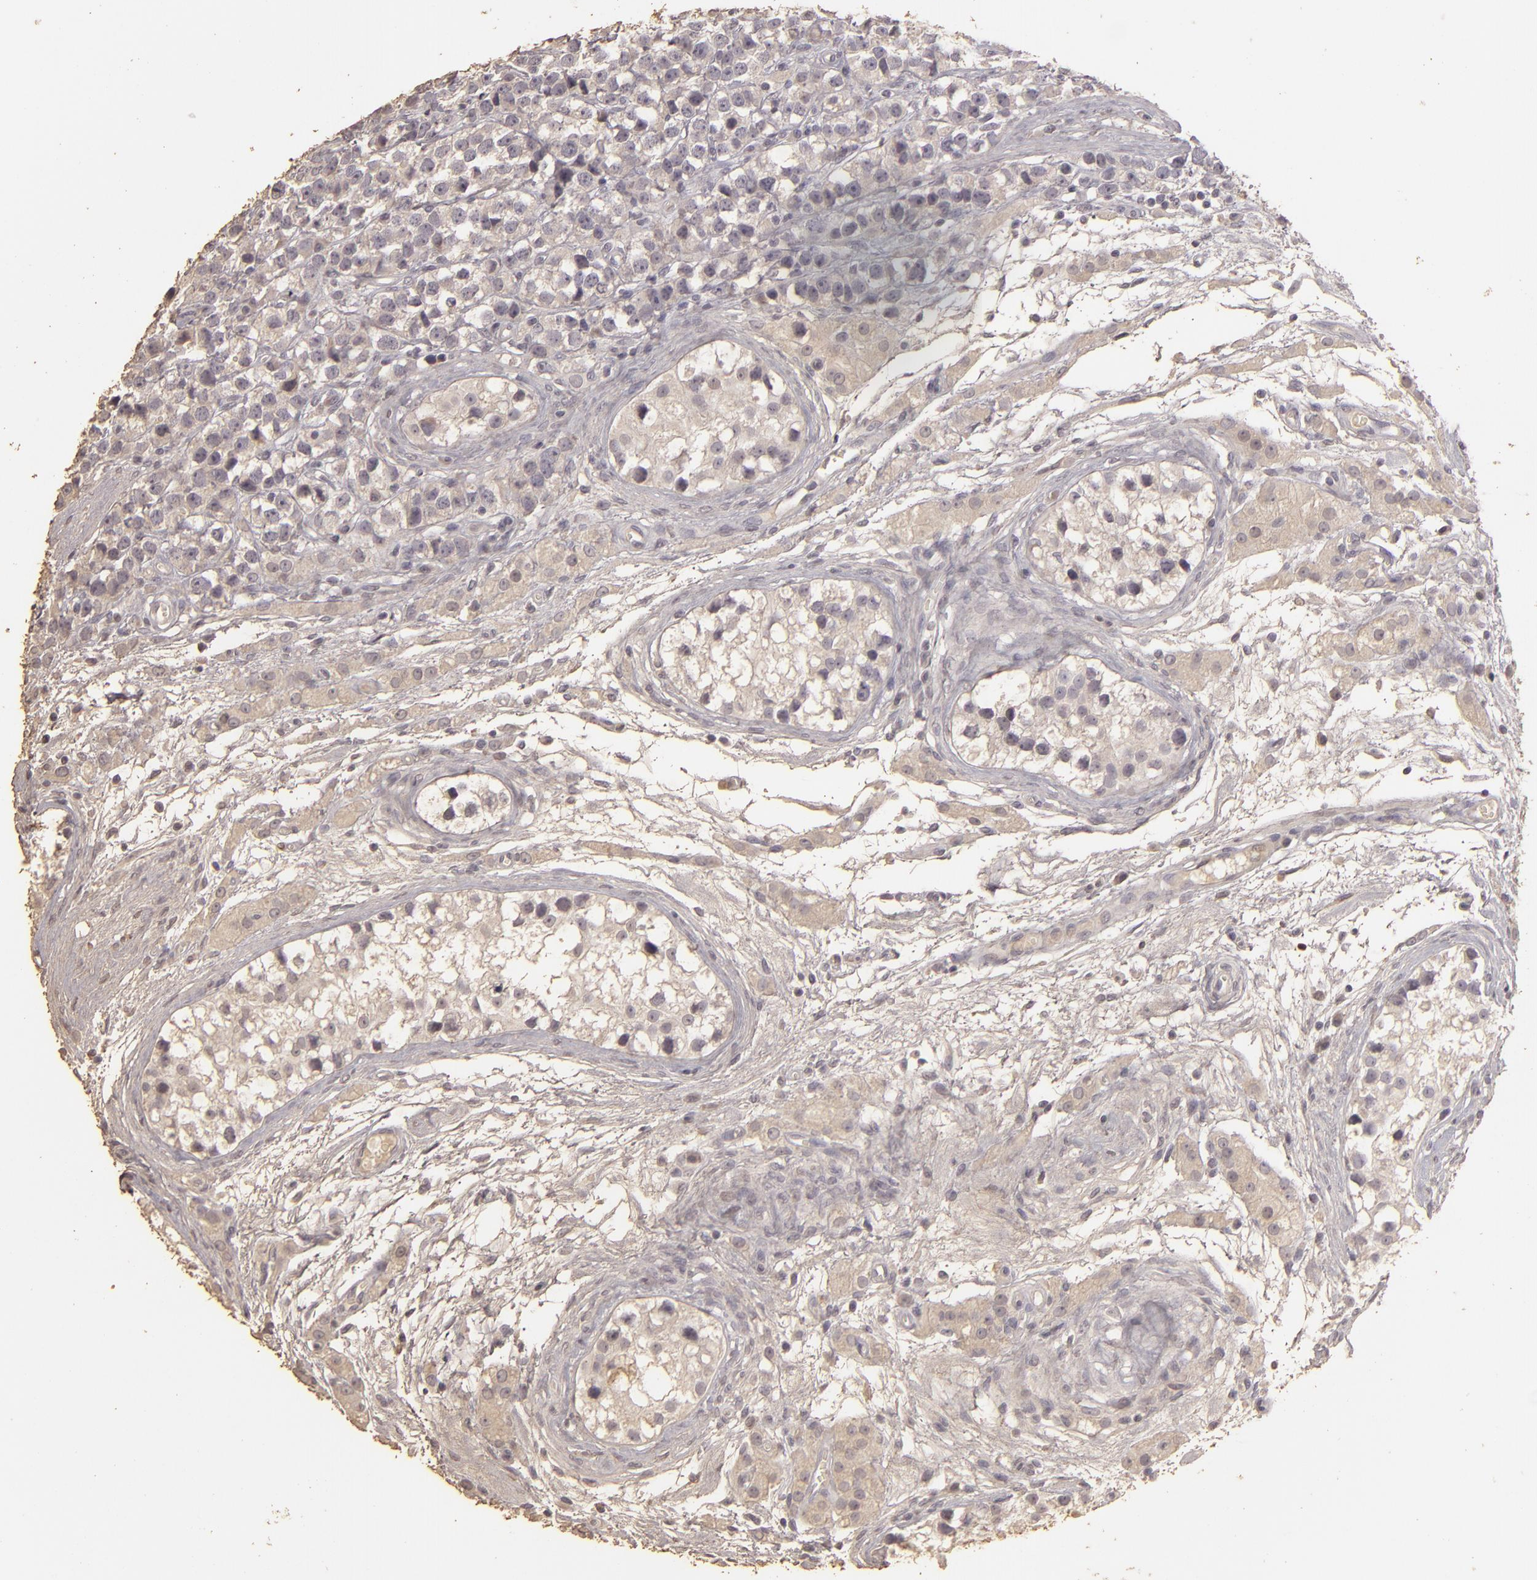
{"staining": {"intensity": "negative", "quantity": "none", "location": "none"}, "tissue": "testis cancer", "cell_type": "Tumor cells", "image_type": "cancer", "snomed": [{"axis": "morphology", "description": "Seminoma, NOS"}, {"axis": "topography", "description": "Testis"}], "caption": "This is an immunohistochemistry (IHC) image of human testis cancer (seminoma). There is no expression in tumor cells.", "gene": "BCL2L13", "patient": {"sex": "male", "age": 25}}